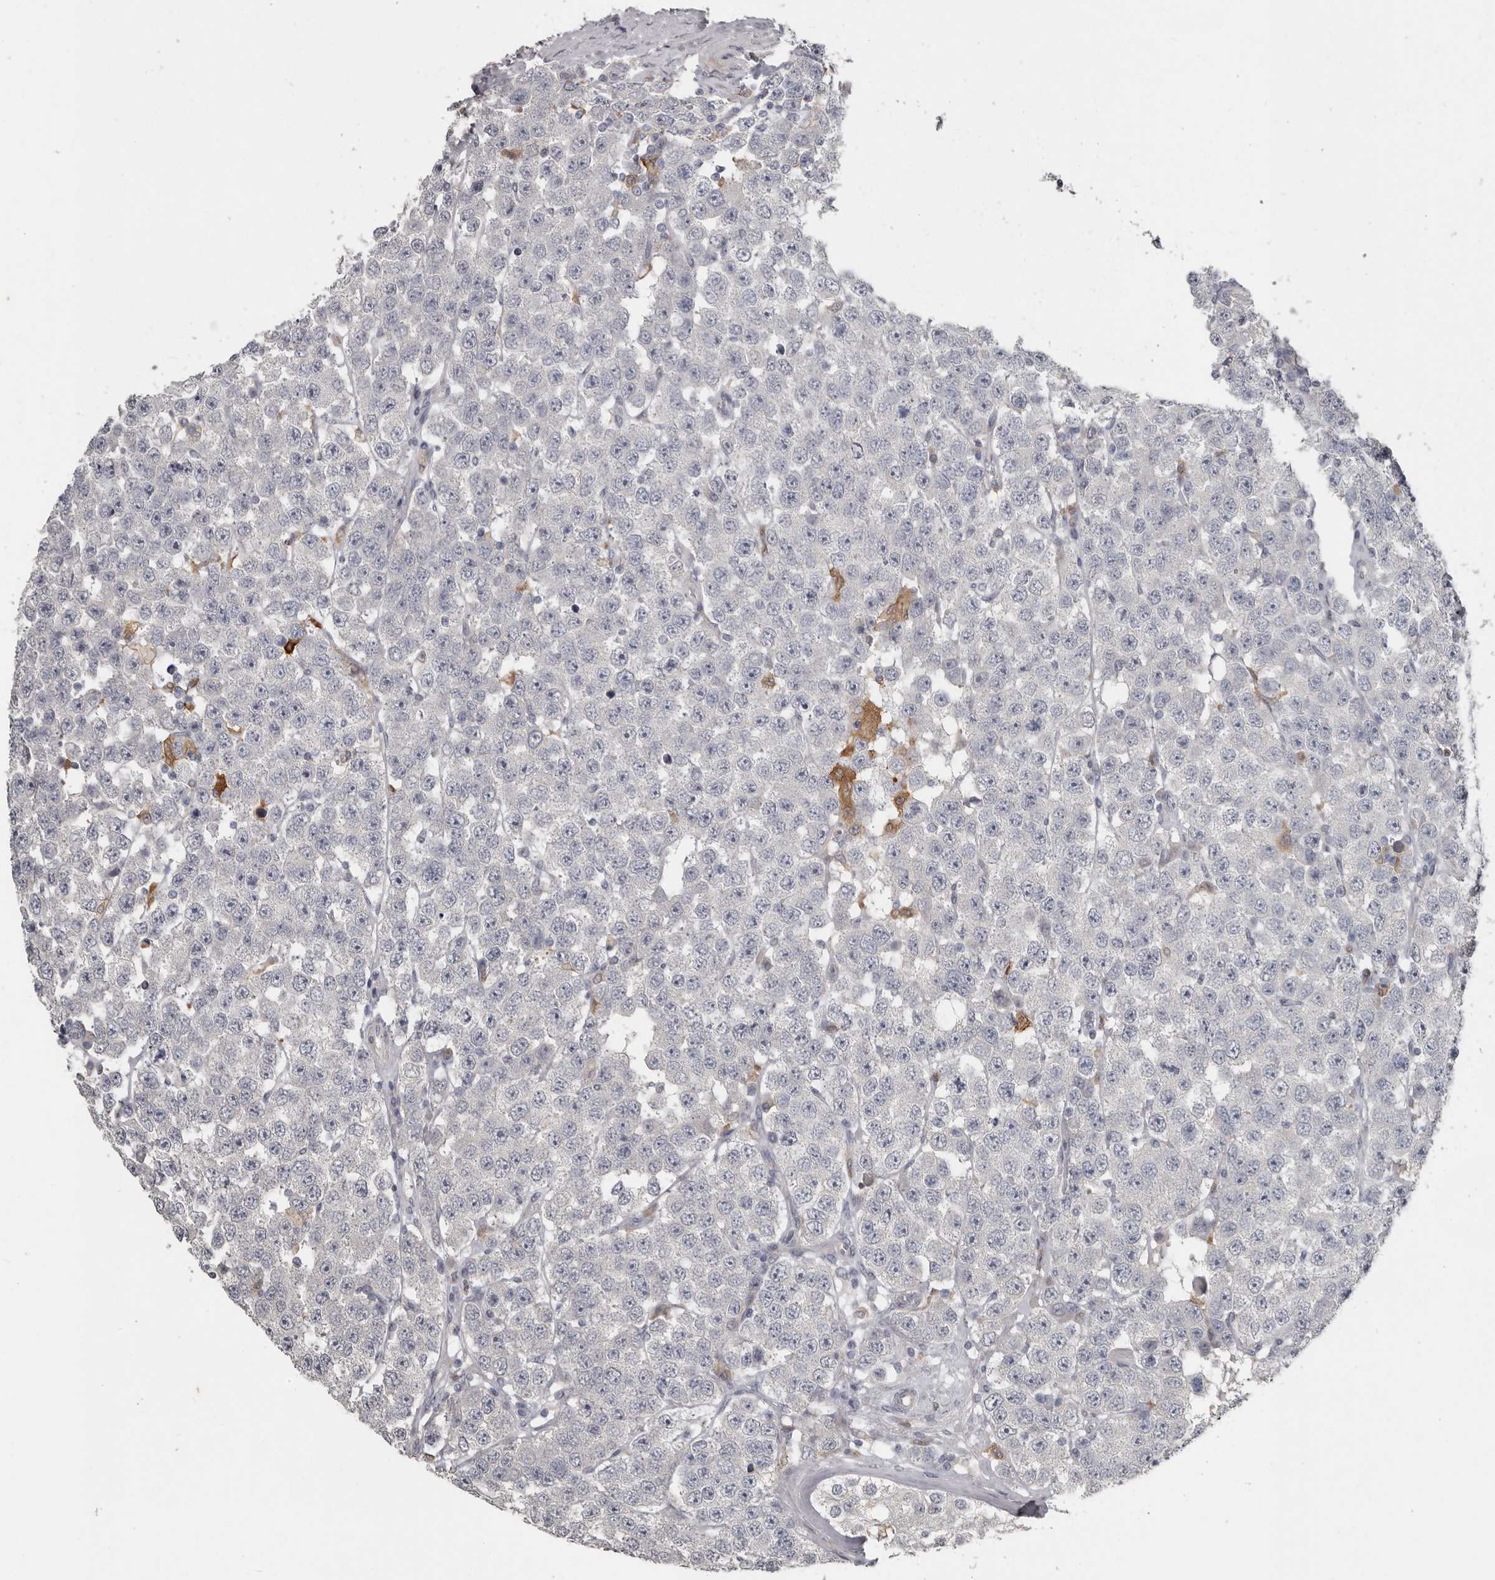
{"staining": {"intensity": "negative", "quantity": "none", "location": "none"}, "tissue": "testis cancer", "cell_type": "Tumor cells", "image_type": "cancer", "snomed": [{"axis": "morphology", "description": "Seminoma, NOS"}, {"axis": "topography", "description": "Testis"}], "caption": "Micrograph shows no significant protein staining in tumor cells of seminoma (testis). Nuclei are stained in blue.", "gene": "KCNJ8", "patient": {"sex": "male", "age": 28}}